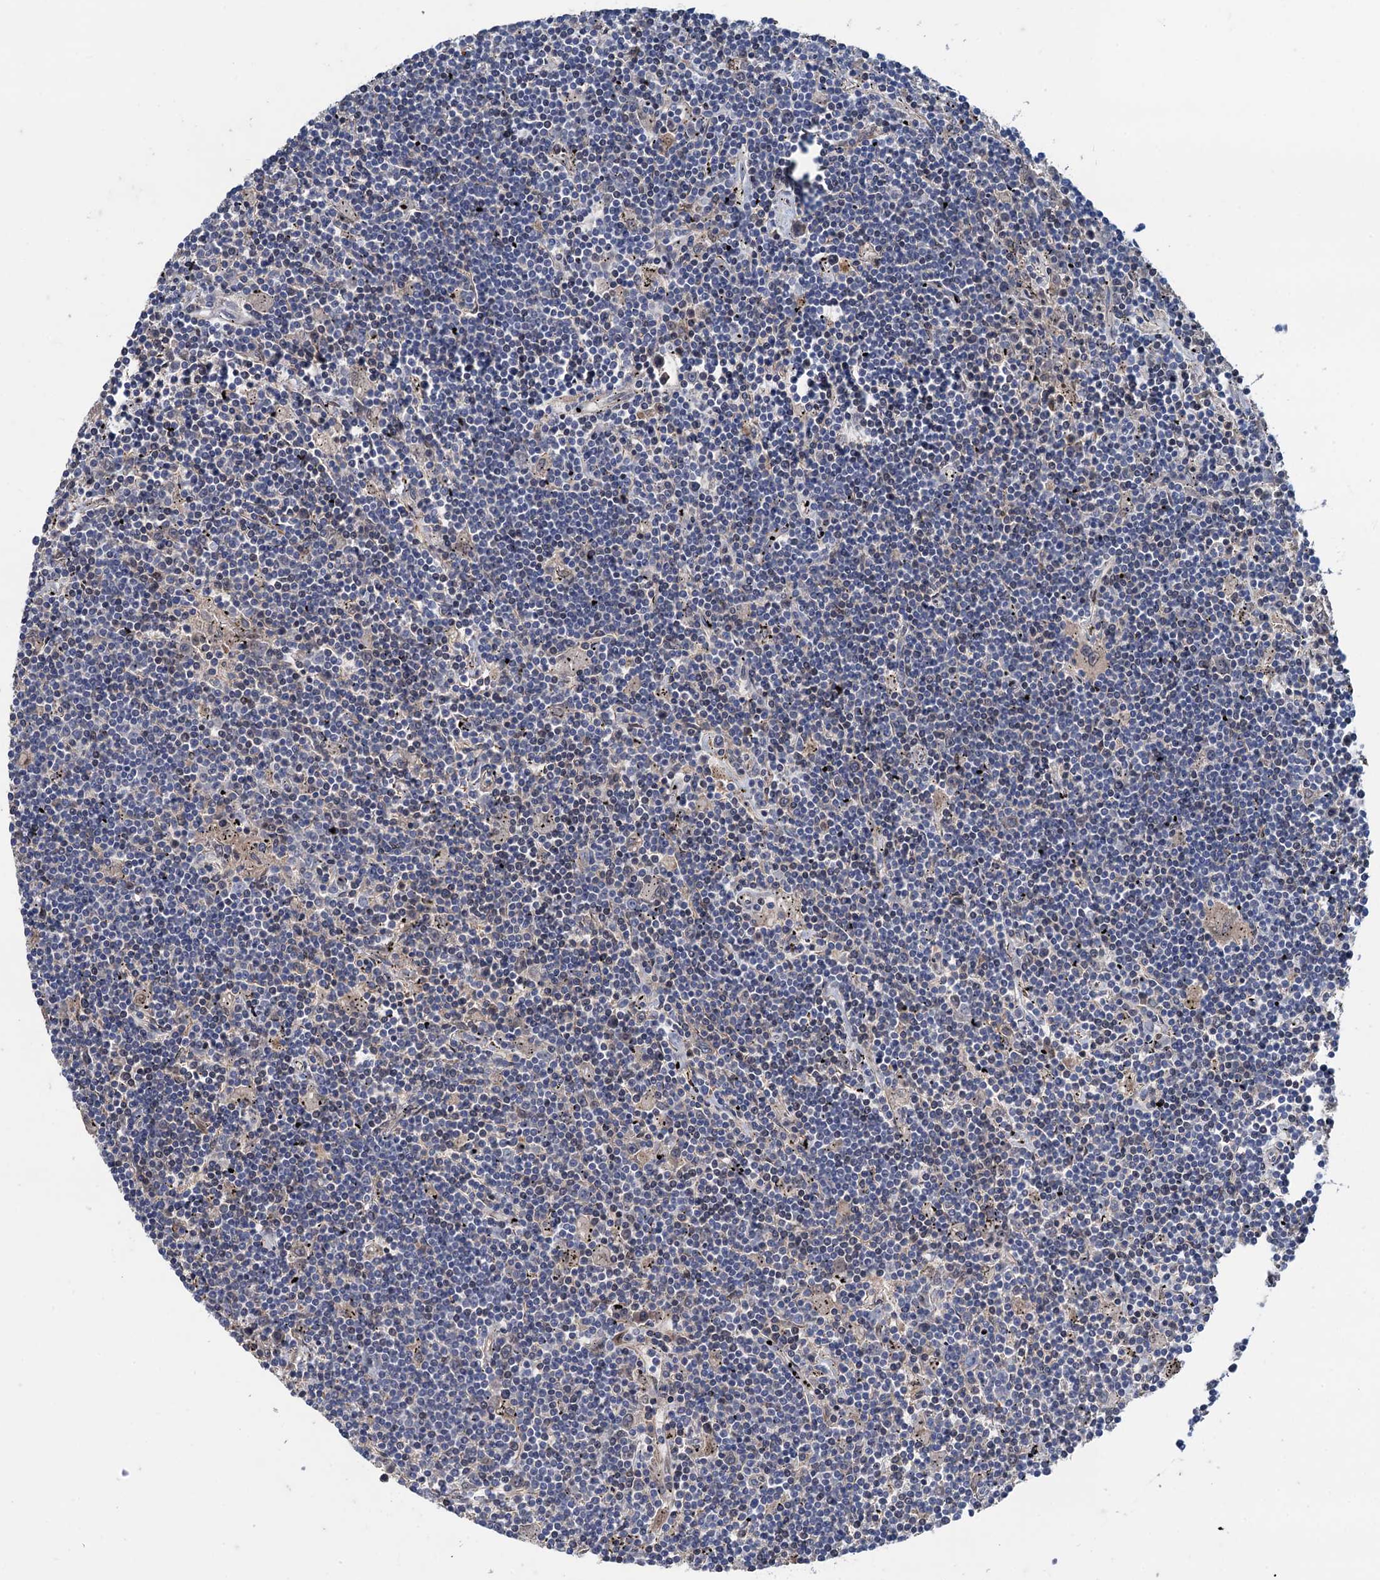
{"staining": {"intensity": "negative", "quantity": "none", "location": "none"}, "tissue": "lymphoma", "cell_type": "Tumor cells", "image_type": "cancer", "snomed": [{"axis": "morphology", "description": "Malignant lymphoma, non-Hodgkin's type, Low grade"}, {"axis": "topography", "description": "Spleen"}], "caption": "The immunohistochemistry photomicrograph has no significant staining in tumor cells of lymphoma tissue.", "gene": "SMCO3", "patient": {"sex": "male", "age": 76}}